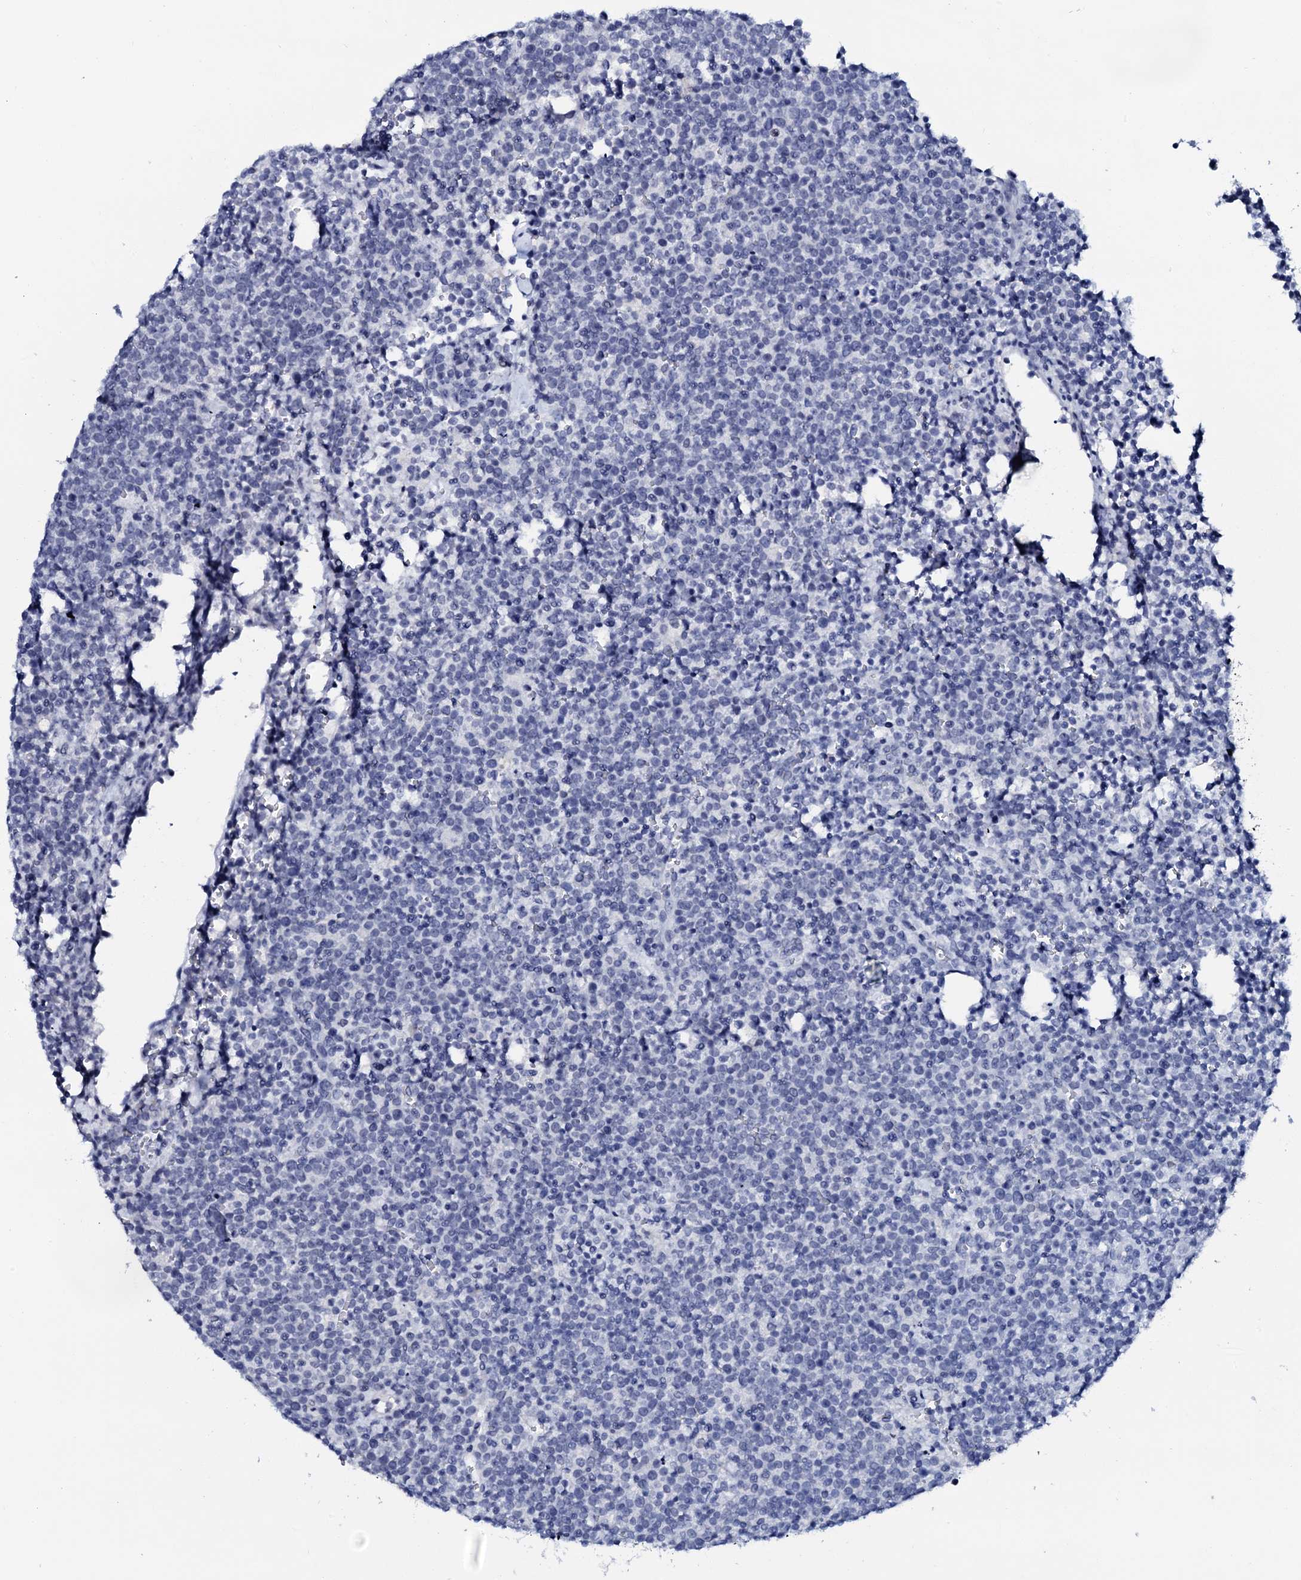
{"staining": {"intensity": "negative", "quantity": "none", "location": "none"}, "tissue": "lymphoma", "cell_type": "Tumor cells", "image_type": "cancer", "snomed": [{"axis": "morphology", "description": "Malignant lymphoma, non-Hodgkin's type, High grade"}, {"axis": "topography", "description": "Lymph node"}], "caption": "A high-resolution photomicrograph shows IHC staining of high-grade malignant lymphoma, non-Hodgkin's type, which reveals no significant expression in tumor cells.", "gene": "SPATA19", "patient": {"sex": "male", "age": 61}}